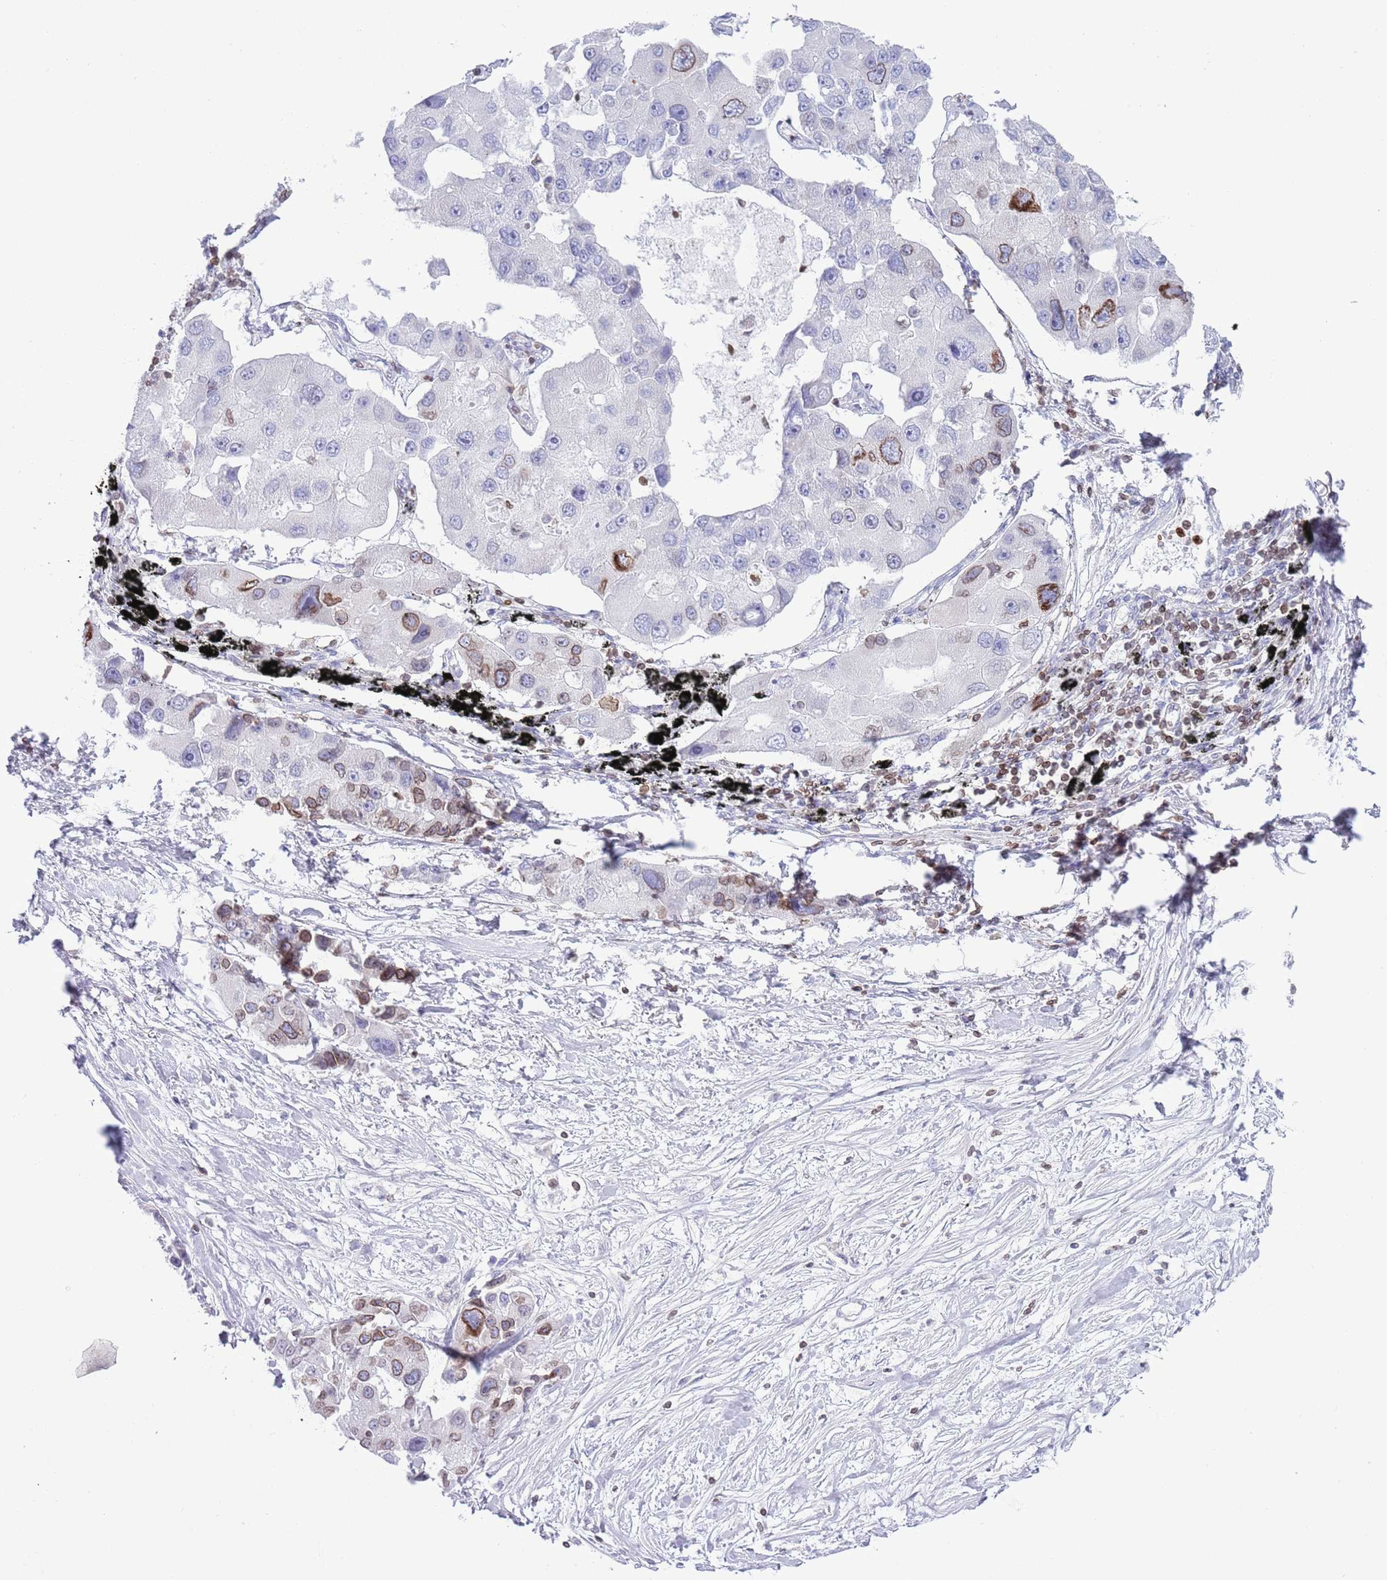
{"staining": {"intensity": "moderate", "quantity": "<25%", "location": "cytoplasmic/membranous,nuclear"}, "tissue": "lung cancer", "cell_type": "Tumor cells", "image_type": "cancer", "snomed": [{"axis": "morphology", "description": "Adenocarcinoma, NOS"}, {"axis": "topography", "description": "Lung"}], "caption": "Immunohistochemical staining of lung cancer (adenocarcinoma) exhibits low levels of moderate cytoplasmic/membranous and nuclear protein expression in approximately <25% of tumor cells.", "gene": "LBR", "patient": {"sex": "female", "age": 54}}